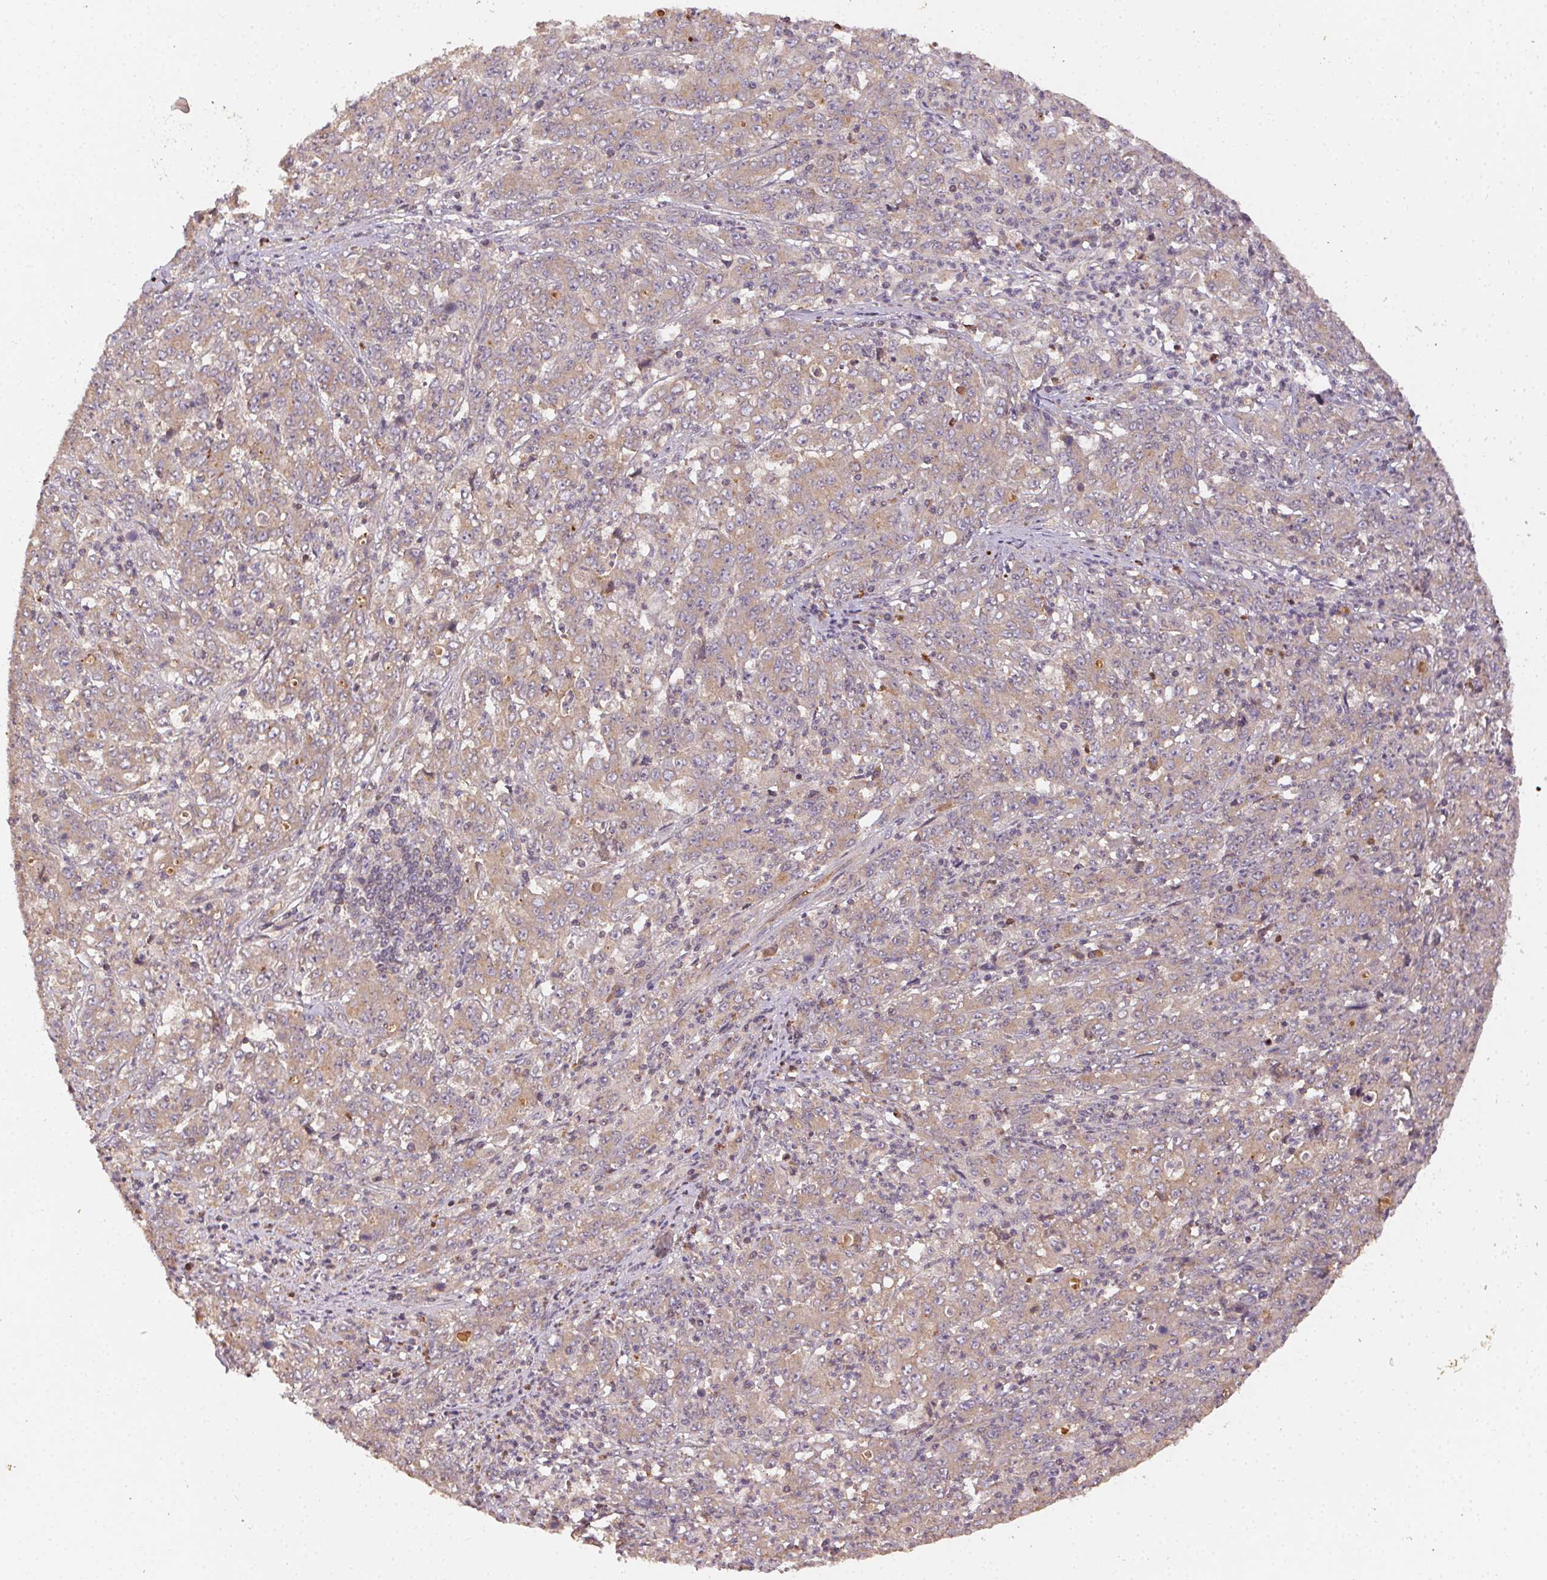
{"staining": {"intensity": "weak", "quantity": "25%-75%", "location": "cytoplasmic/membranous"}, "tissue": "stomach cancer", "cell_type": "Tumor cells", "image_type": "cancer", "snomed": [{"axis": "morphology", "description": "Adenocarcinoma, NOS"}, {"axis": "topography", "description": "Stomach, lower"}], "caption": "IHC of human stomach adenocarcinoma reveals low levels of weak cytoplasmic/membranous staining in approximately 25%-75% of tumor cells. (DAB (3,3'-diaminobenzidine) = brown stain, brightfield microscopy at high magnification).", "gene": "RALA", "patient": {"sex": "female", "age": 71}}